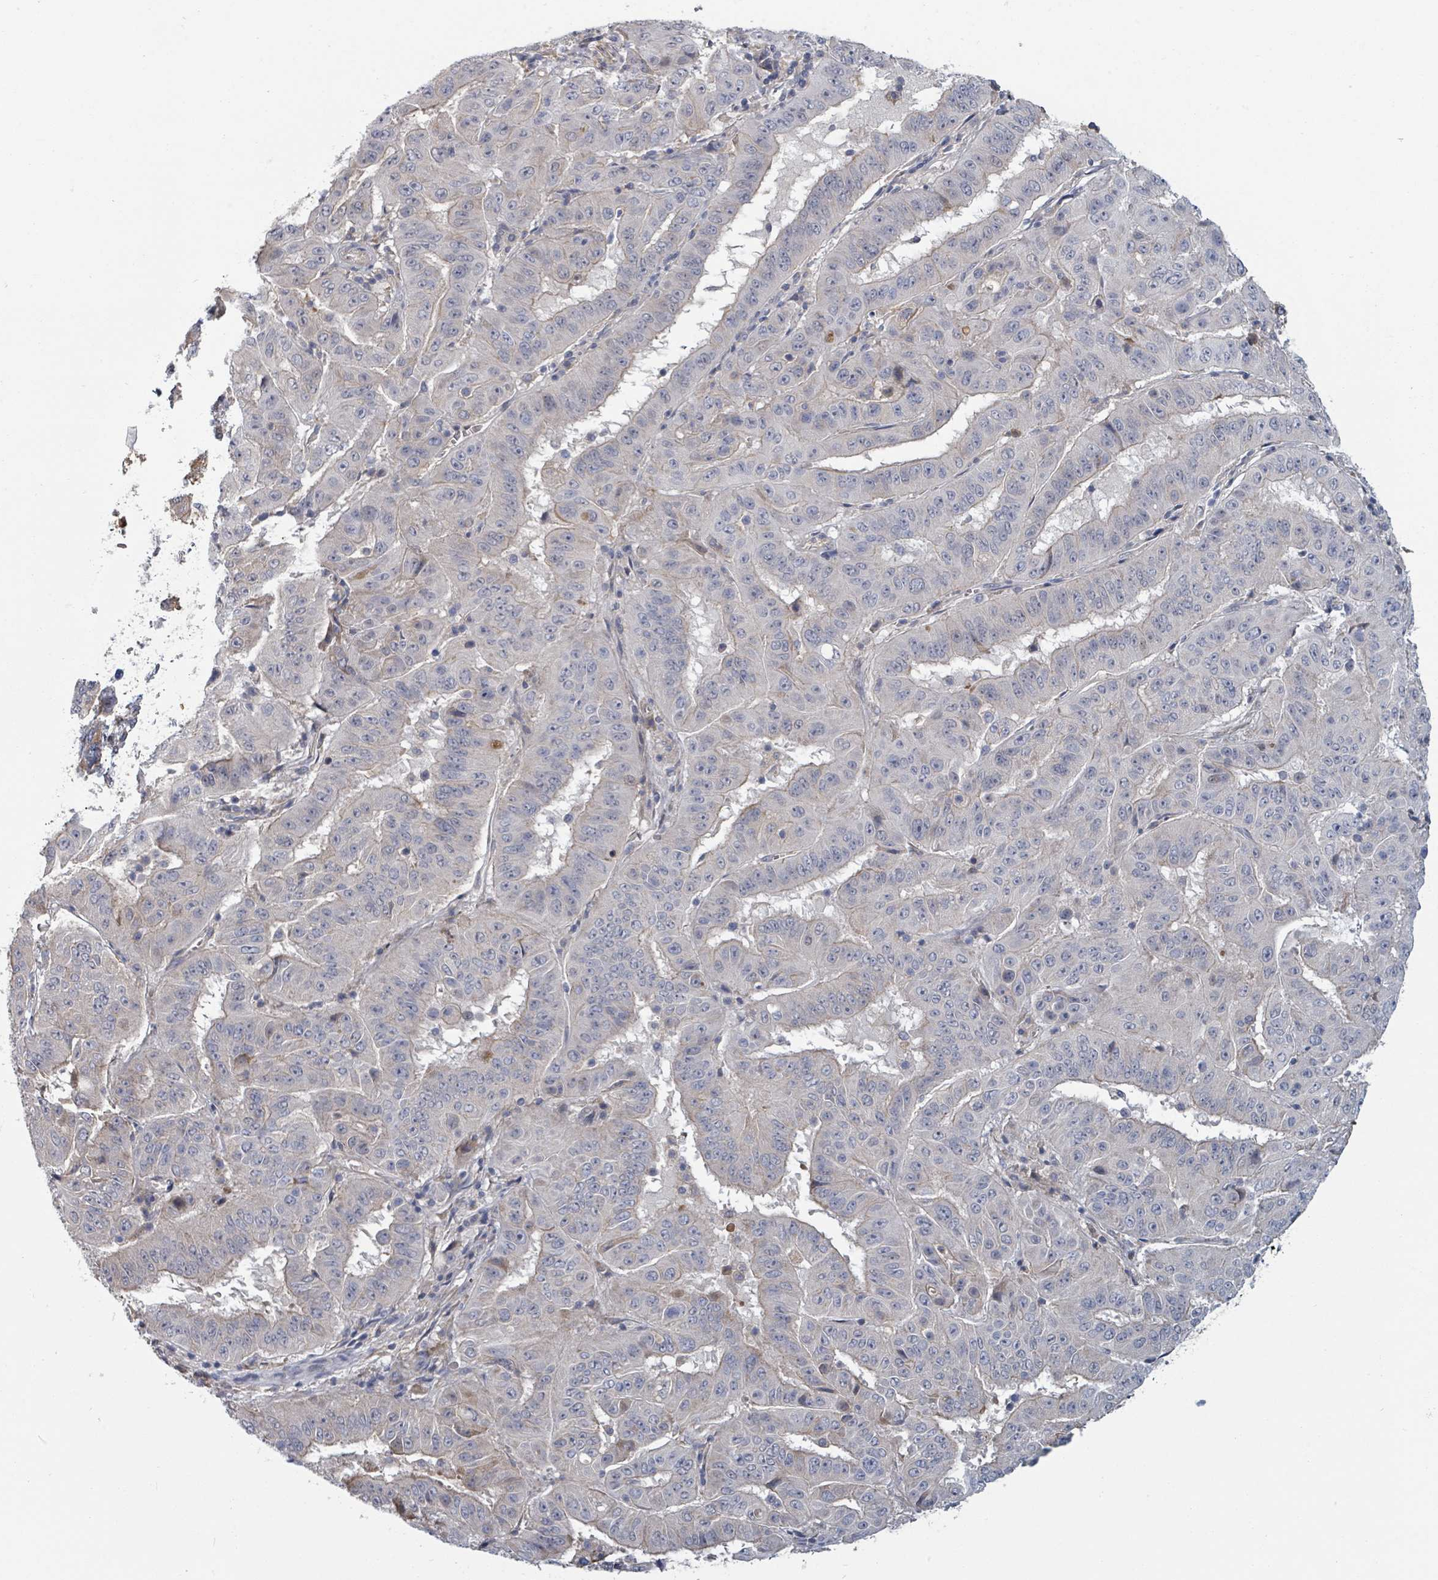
{"staining": {"intensity": "negative", "quantity": "none", "location": "none"}, "tissue": "pancreatic cancer", "cell_type": "Tumor cells", "image_type": "cancer", "snomed": [{"axis": "morphology", "description": "Adenocarcinoma, NOS"}, {"axis": "topography", "description": "Pancreas"}], "caption": "An immunohistochemistry (IHC) image of pancreatic adenocarcinoma is shown. There is no staining in tumor cells of pancreatic adenocarcinoma.", "gene": "GABBR1", "patient": {"sex": "male", "age": 63}}